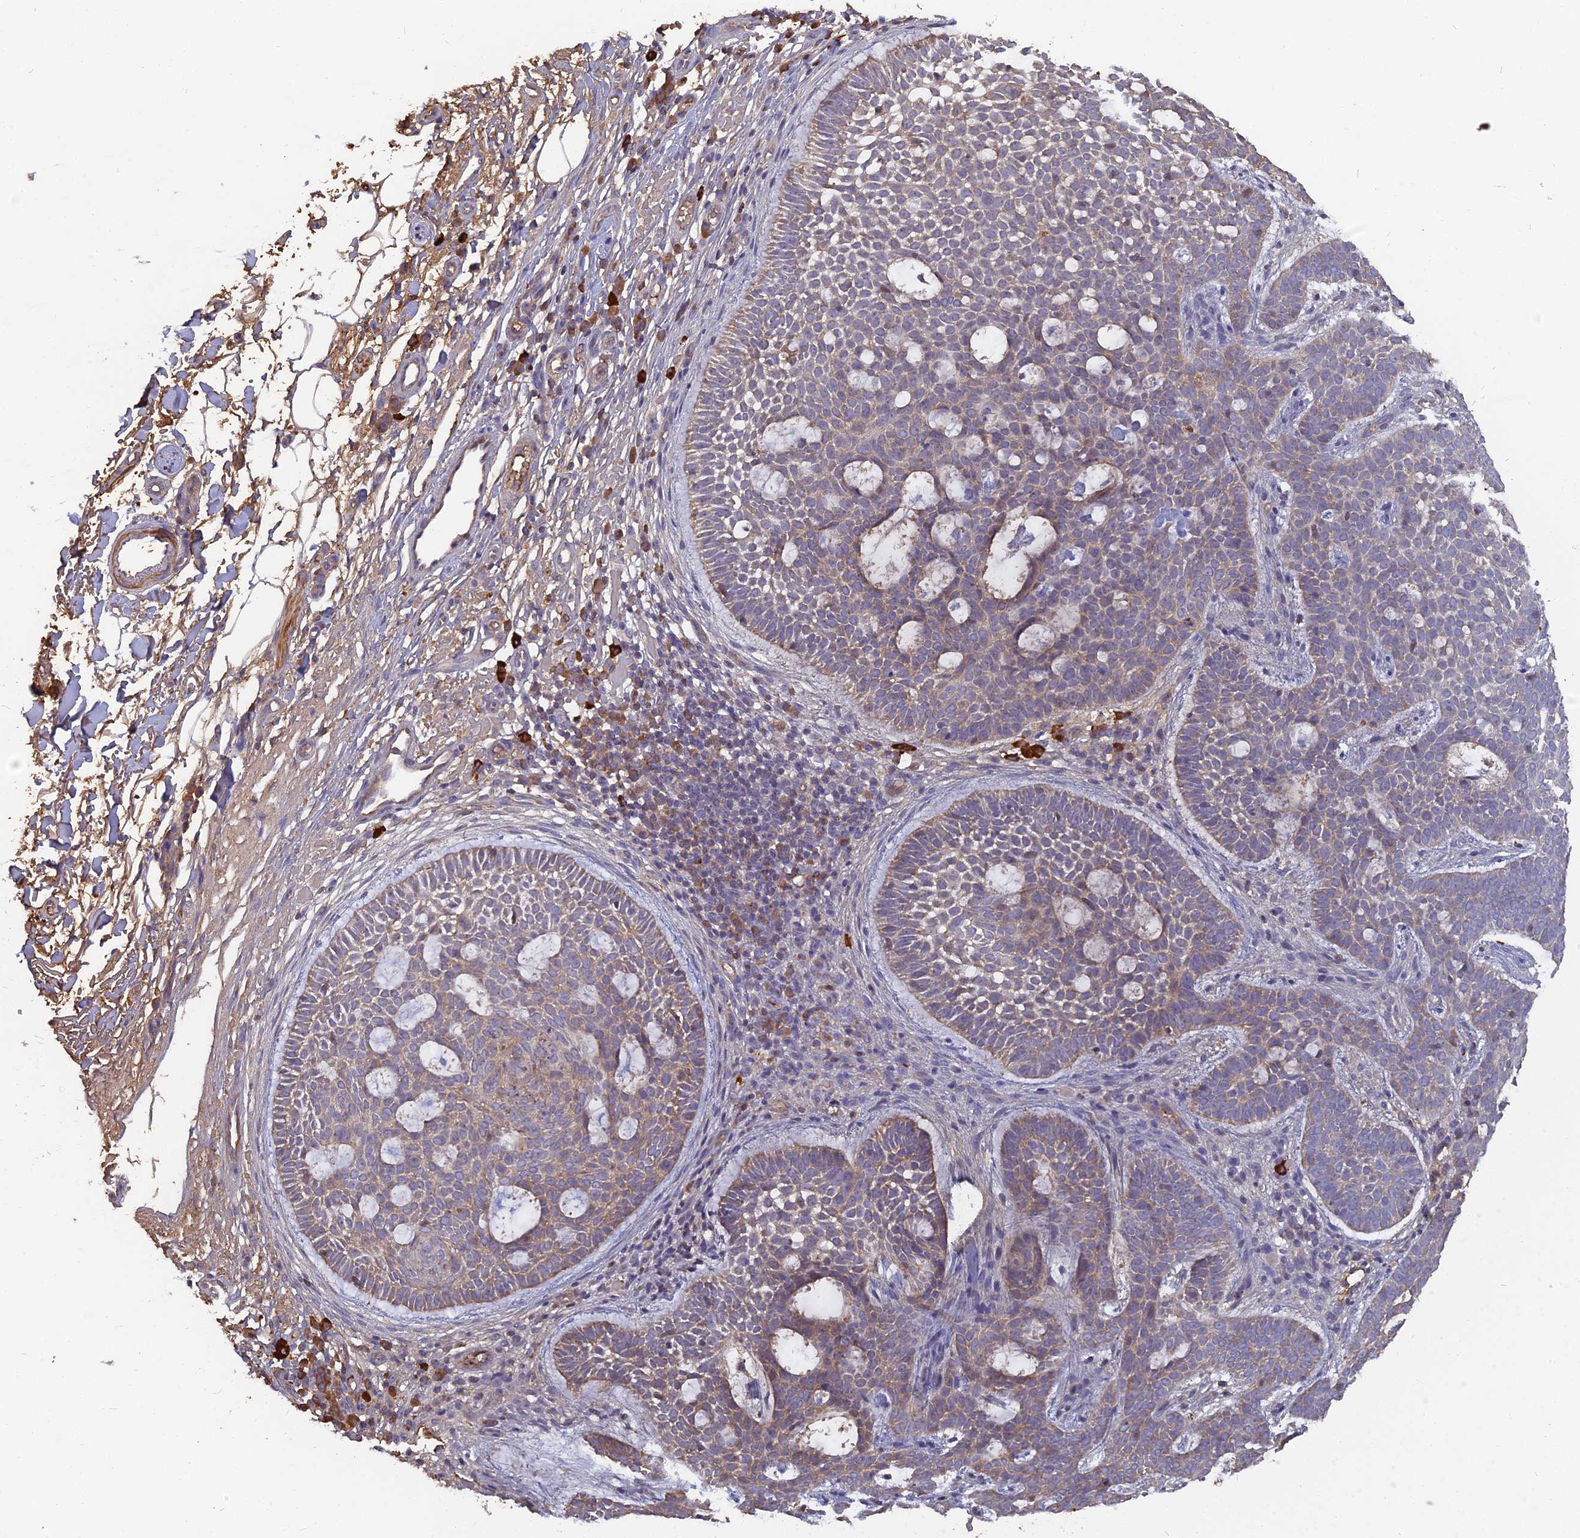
{"staining": {"intensity": "weak", "quantity": "<25%", "location": "cytoplasmic/membranous"}, "tissue": "skin cancer", "cell_type": "Tumor cells", "image_type": "cancer", "snomed": [{"axis": "morphology", "description": "Basal cell carcinoma"}, {"axis": "topography", "description": "Skin"}], "caption": "This micrograph is of skin cancer stained with immunohistochemistry (IHC) to label a protein in brown with the nuclei are counter-stained blue. There is no expression in tumor cells.", "gene": "ERMAP", "patient": {"sex": "male", "age": 85}}